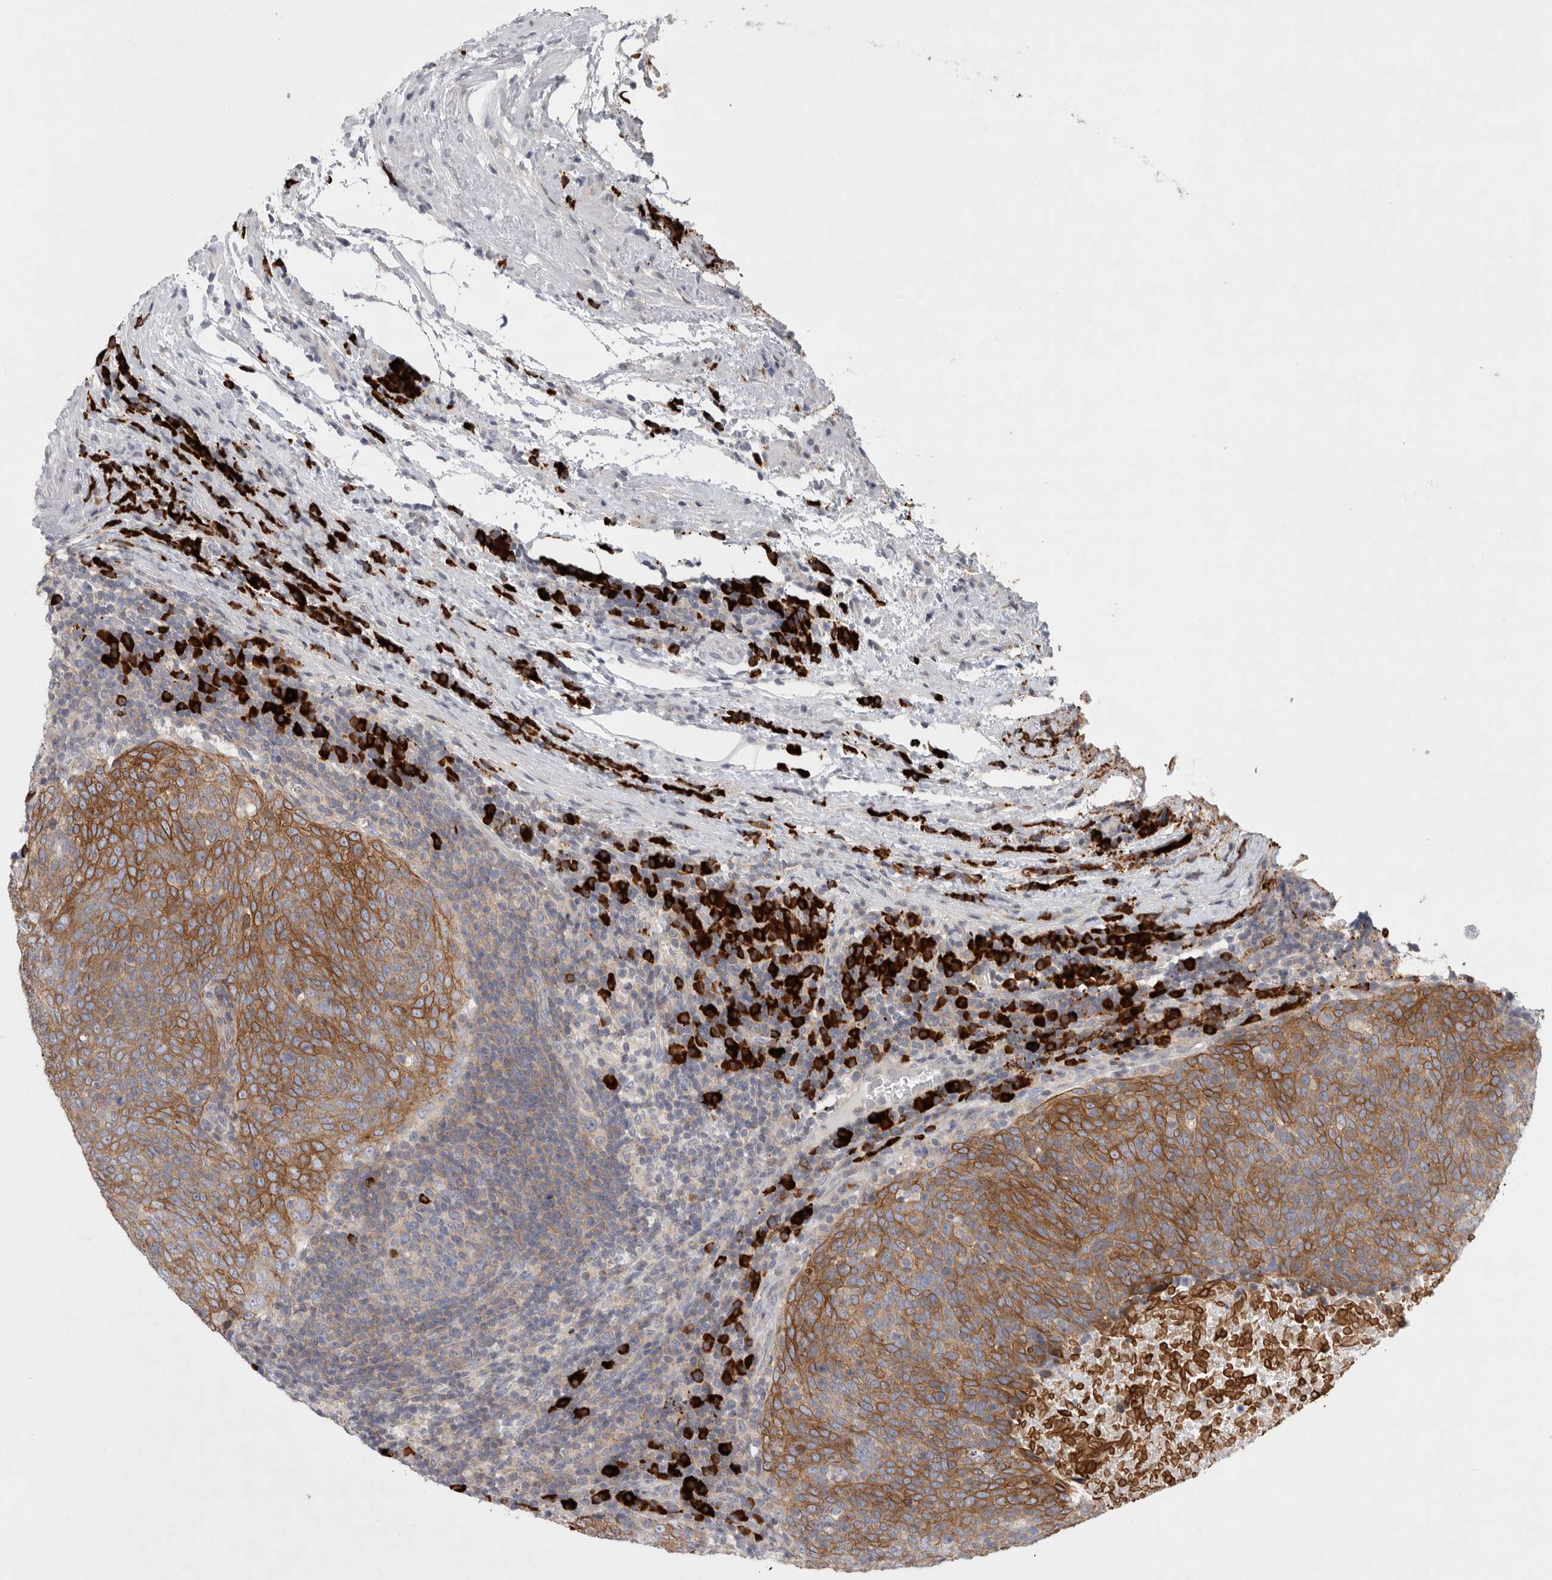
{"staining": {"intensity": "moderate", "quantity": ">75%", "location": "cytoplasmic/membranous"}, "tissue": "head and neck cancer", "cell_type": "Tumor cells", "image_type": "cancer", "snomed": [{"axis": "morphology", "description": "Squamous cell carcinoma, NOS"}, {"axis": "morphology", "description": "Squamous cell carcinoma, metastatic, NOS"}, {"axis": "topography", "description": "Lymph node"}, {"axis": "topography", "description": "Head-Neck"}], "caption": "Immunohistochemistry (IHC) micrograph of neoplastic tissue: human squamous cell carcinoma (head and neck) stained using IHC exhibits medium levels of moderate protein expression localized specifically in the cytoplasmic/membranous of tumor cells, appearing as a cytoplasmic/membranous brown color.", "gene": "TMEM69", "patient": {"sex": "male", "age": 62}}